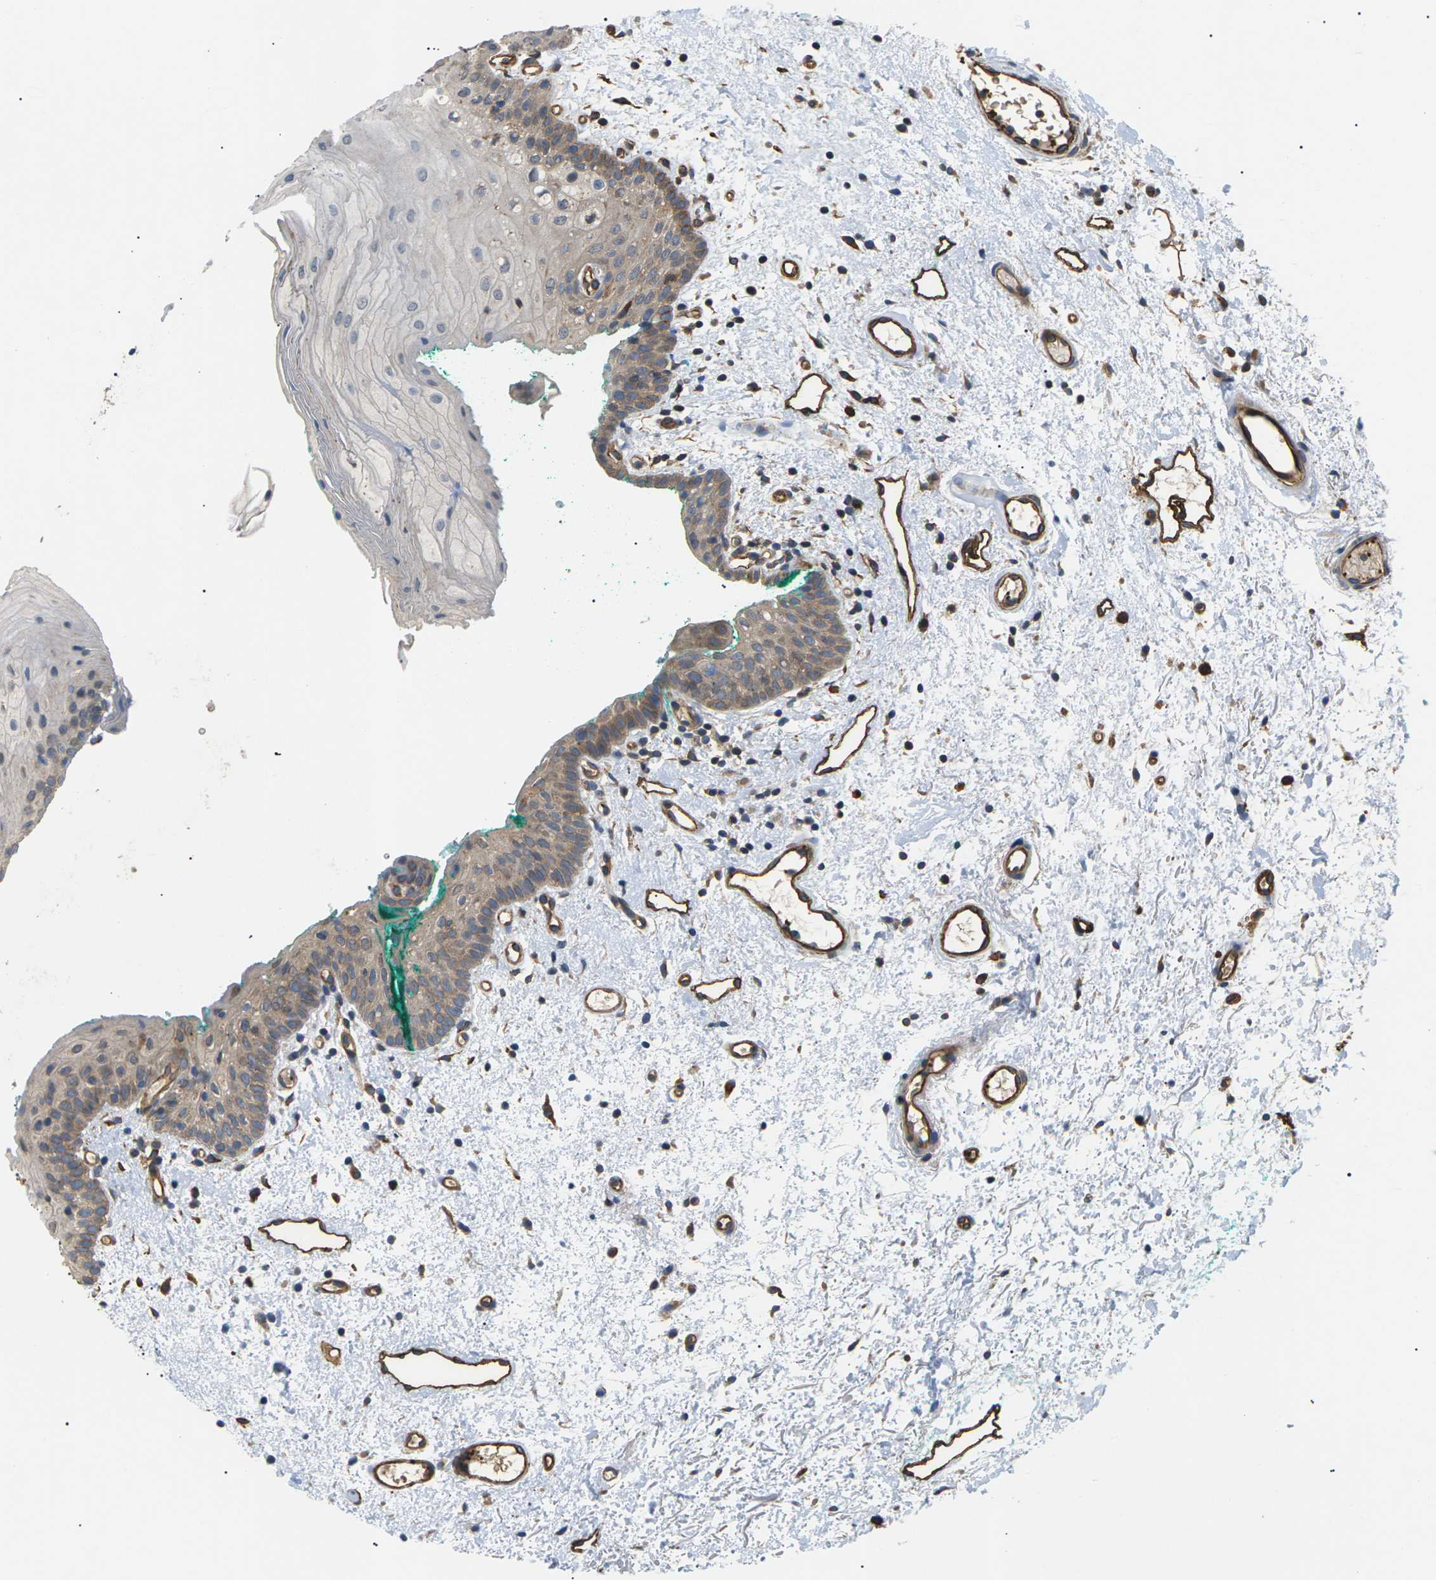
{"staining": {"intensity": "moderate", "quantity": "<25%", "location": "cytoplasmic/membranous"}, "tissue": "oral mucosa", "cell_type": "Squamous epithelial cells", "image_type": "normal", "snomed": [{"axis": "morphology", "description": "Normal tissue, NOS"}, {"axis": "morphology", "description": "Squamous cell carcinoma, NOS"}, {"axis": "topography", "description": "Oral tissue"}, {"axis": "topography", "description": "Salivary gland"}, {"axis": "topography", "description": "Head-Neck"}], "caption": "IHC photomicrograph of benign oral mucosa: human oral mucosa stained using IHC demonstrates low levels of moderate protein expression localized specifically in the cytoplasmic/membranous of squamous epithelial cells, appearing as a cytoplasmic/membranous brown color.", "gene": "TMTC4", "patient": {"sex": "female", "age": 62}}